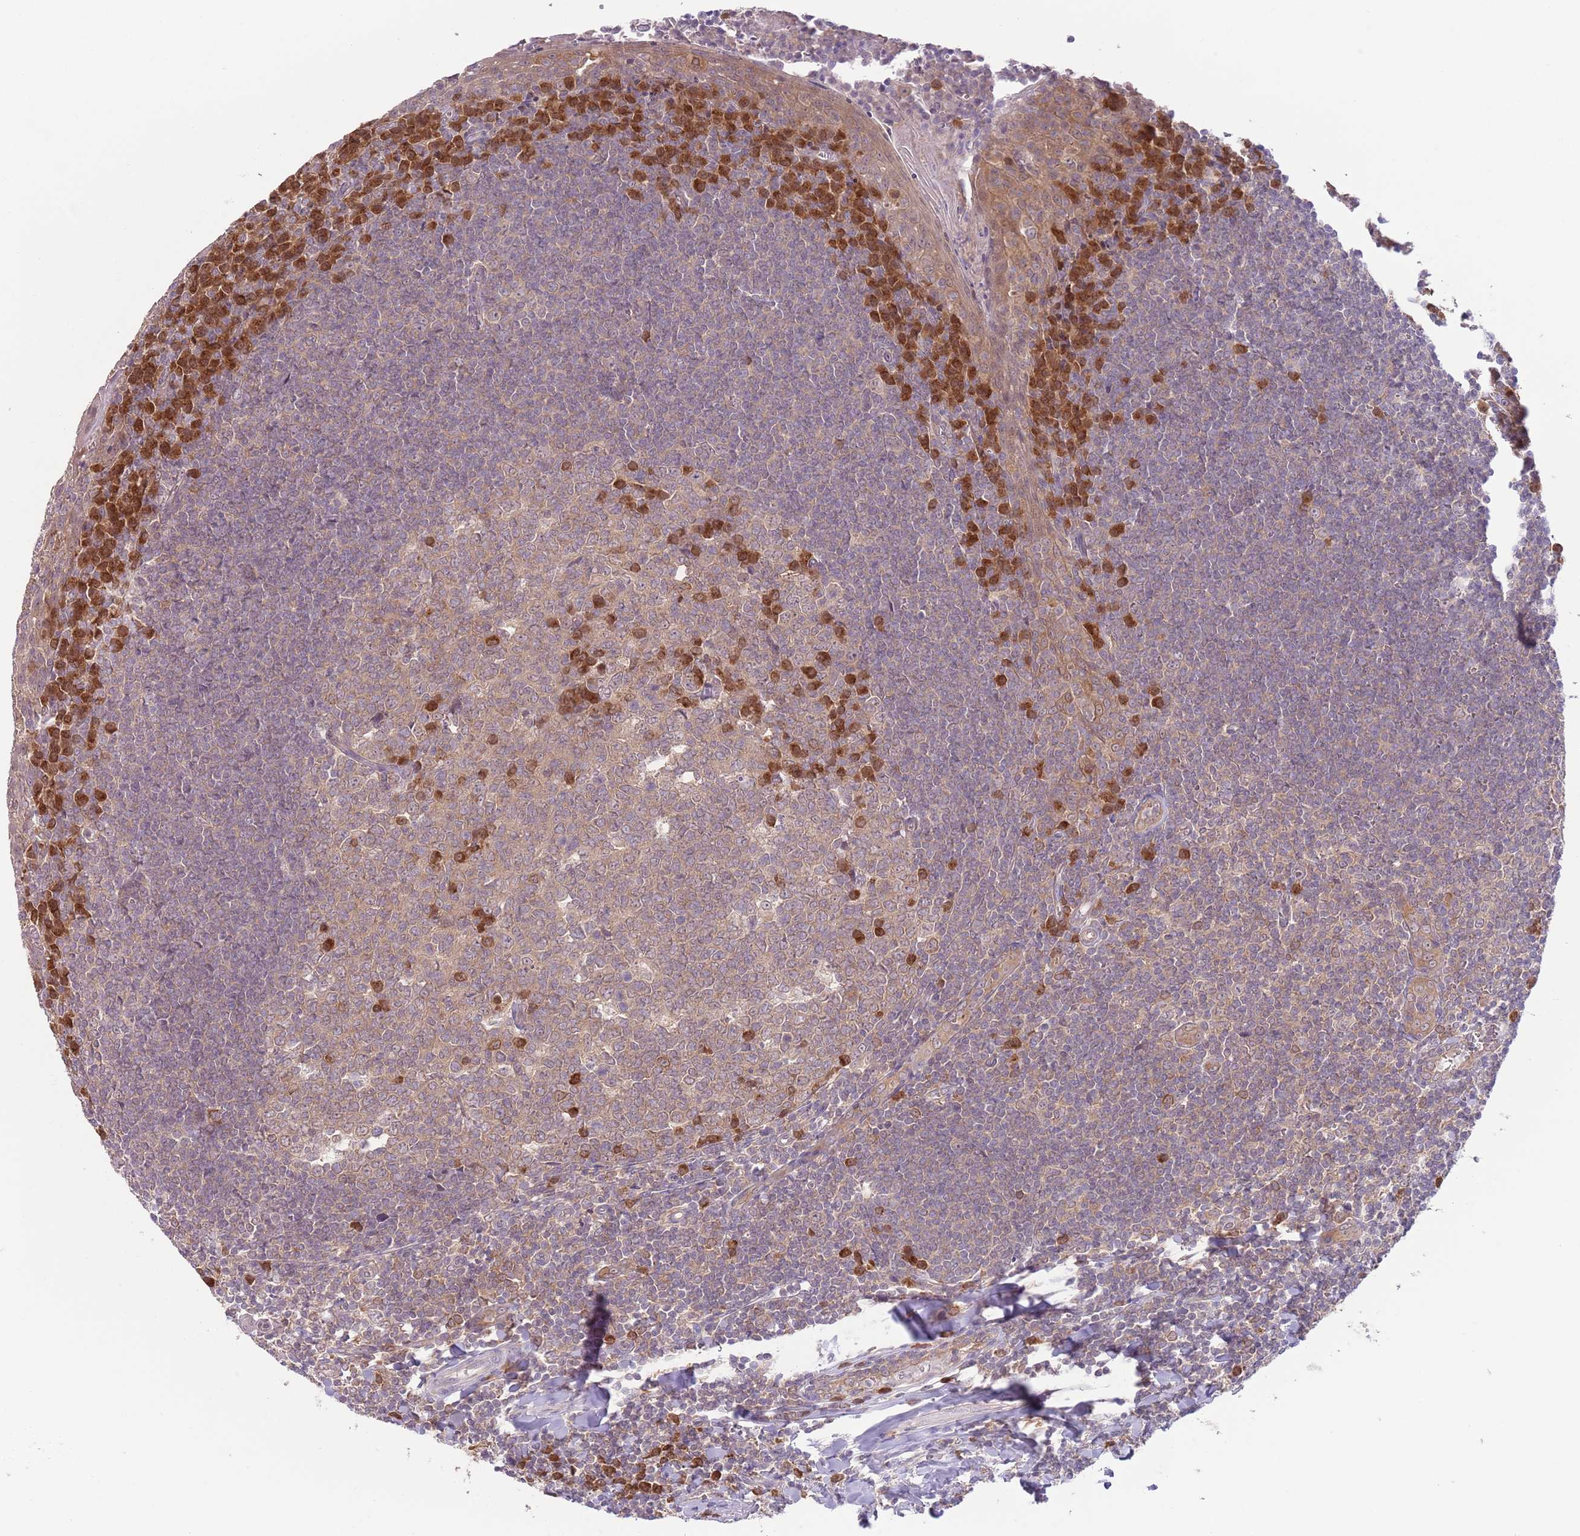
{"staining": {"intensity": "moderate", "quantity": "25%-75%", "location": "cytoplasmic/membranous"}, "tissue": "tonsil", "cell_type": "Germinal center cells", "image_type": "normal", "snomed": [{"axis": "morphology", "description": "Normal tissue, NOS"}, {"axis": "topography", "description": "Tonsil"}], "caption": "Normal tonsil reveals moderate cytoplasmic/membranous positivity in approximately 25%-75% of germinal center cells, visualized by immunohistochemistry. Nuclei are stained in blue.", "gene": "COPE", "patient": {"sex": "male", "age": 27}}